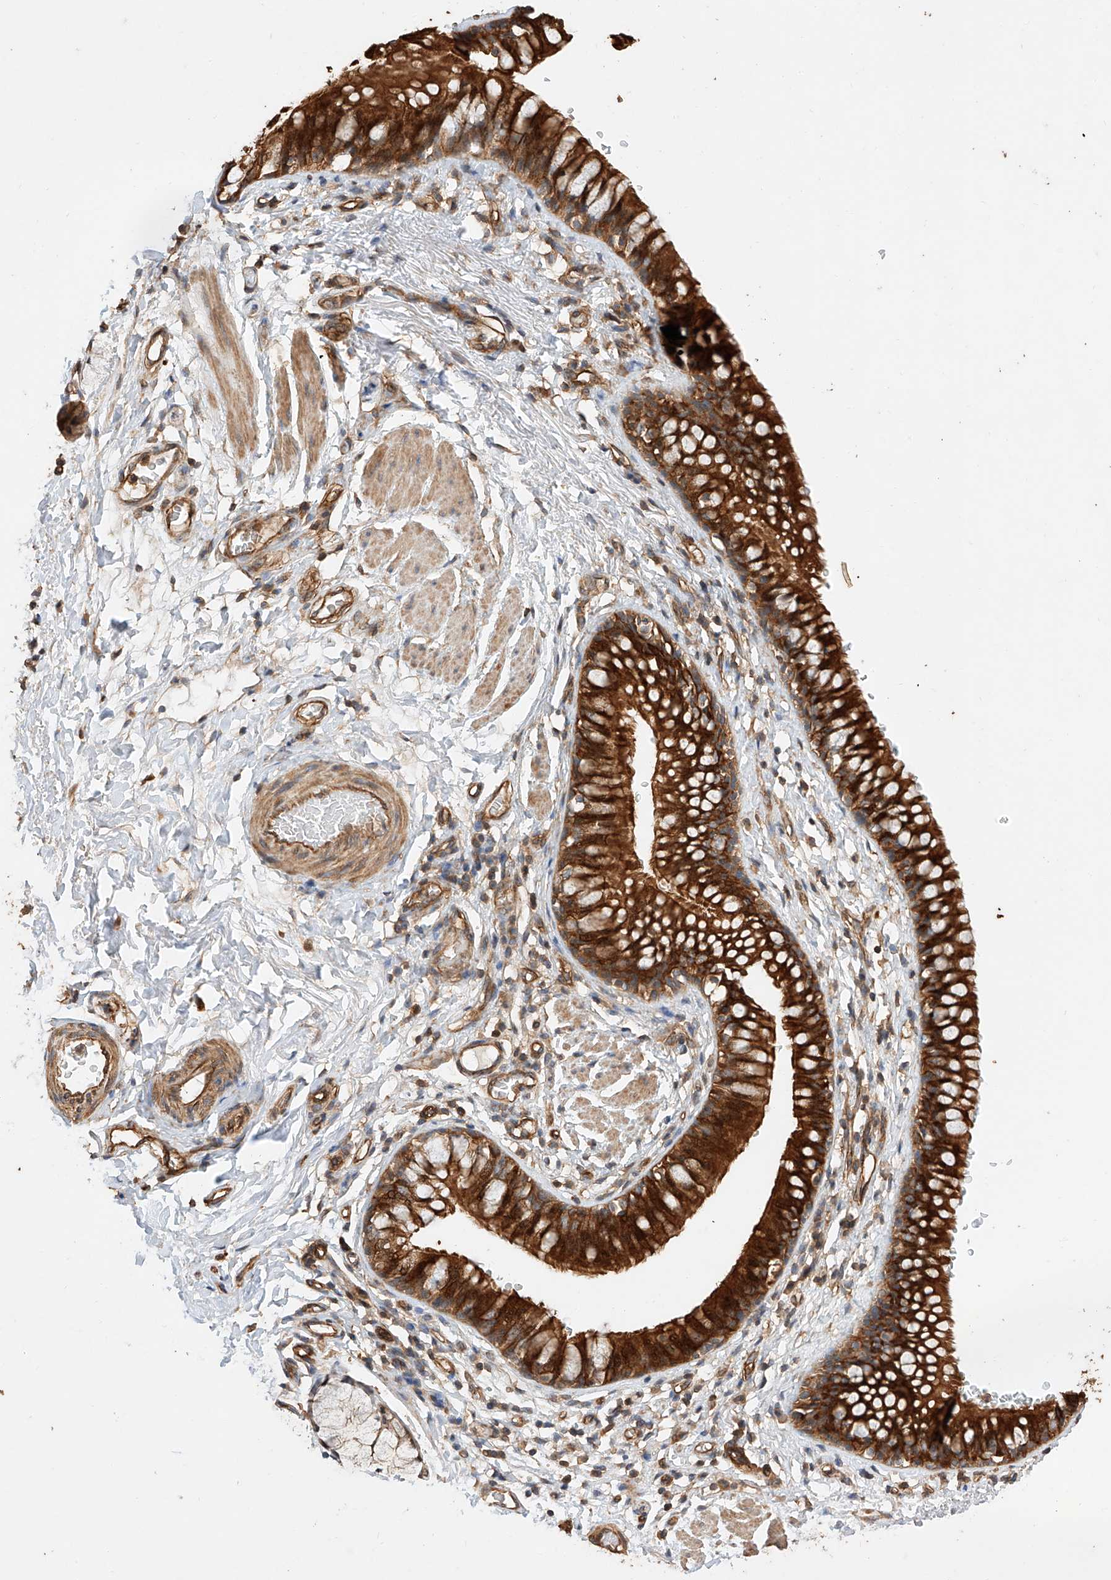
{"staining": {"intensity": "strong", "quantity": ">75%", "location": "cytoplasmic/membranous"}, "tissue": "bronchus", "cell_type": "Respiratory epithelial cells", "image_type": "normal", "snomed": [{"axis": "morphology", "description": "Normal tissue, NOS"}, {"axis": "topography", "description": "Cartilage tissue"}, {"axis": "topography", "description": "Bronchus"}], "caption": "Bronchus stained for a protein (brown) reveals strong cytoplasmic/membranous positive positivity in about >75% of respiratory epithelial cells.", "gene": "GHDC", "patient": {"sex": "female", "age": 36}}